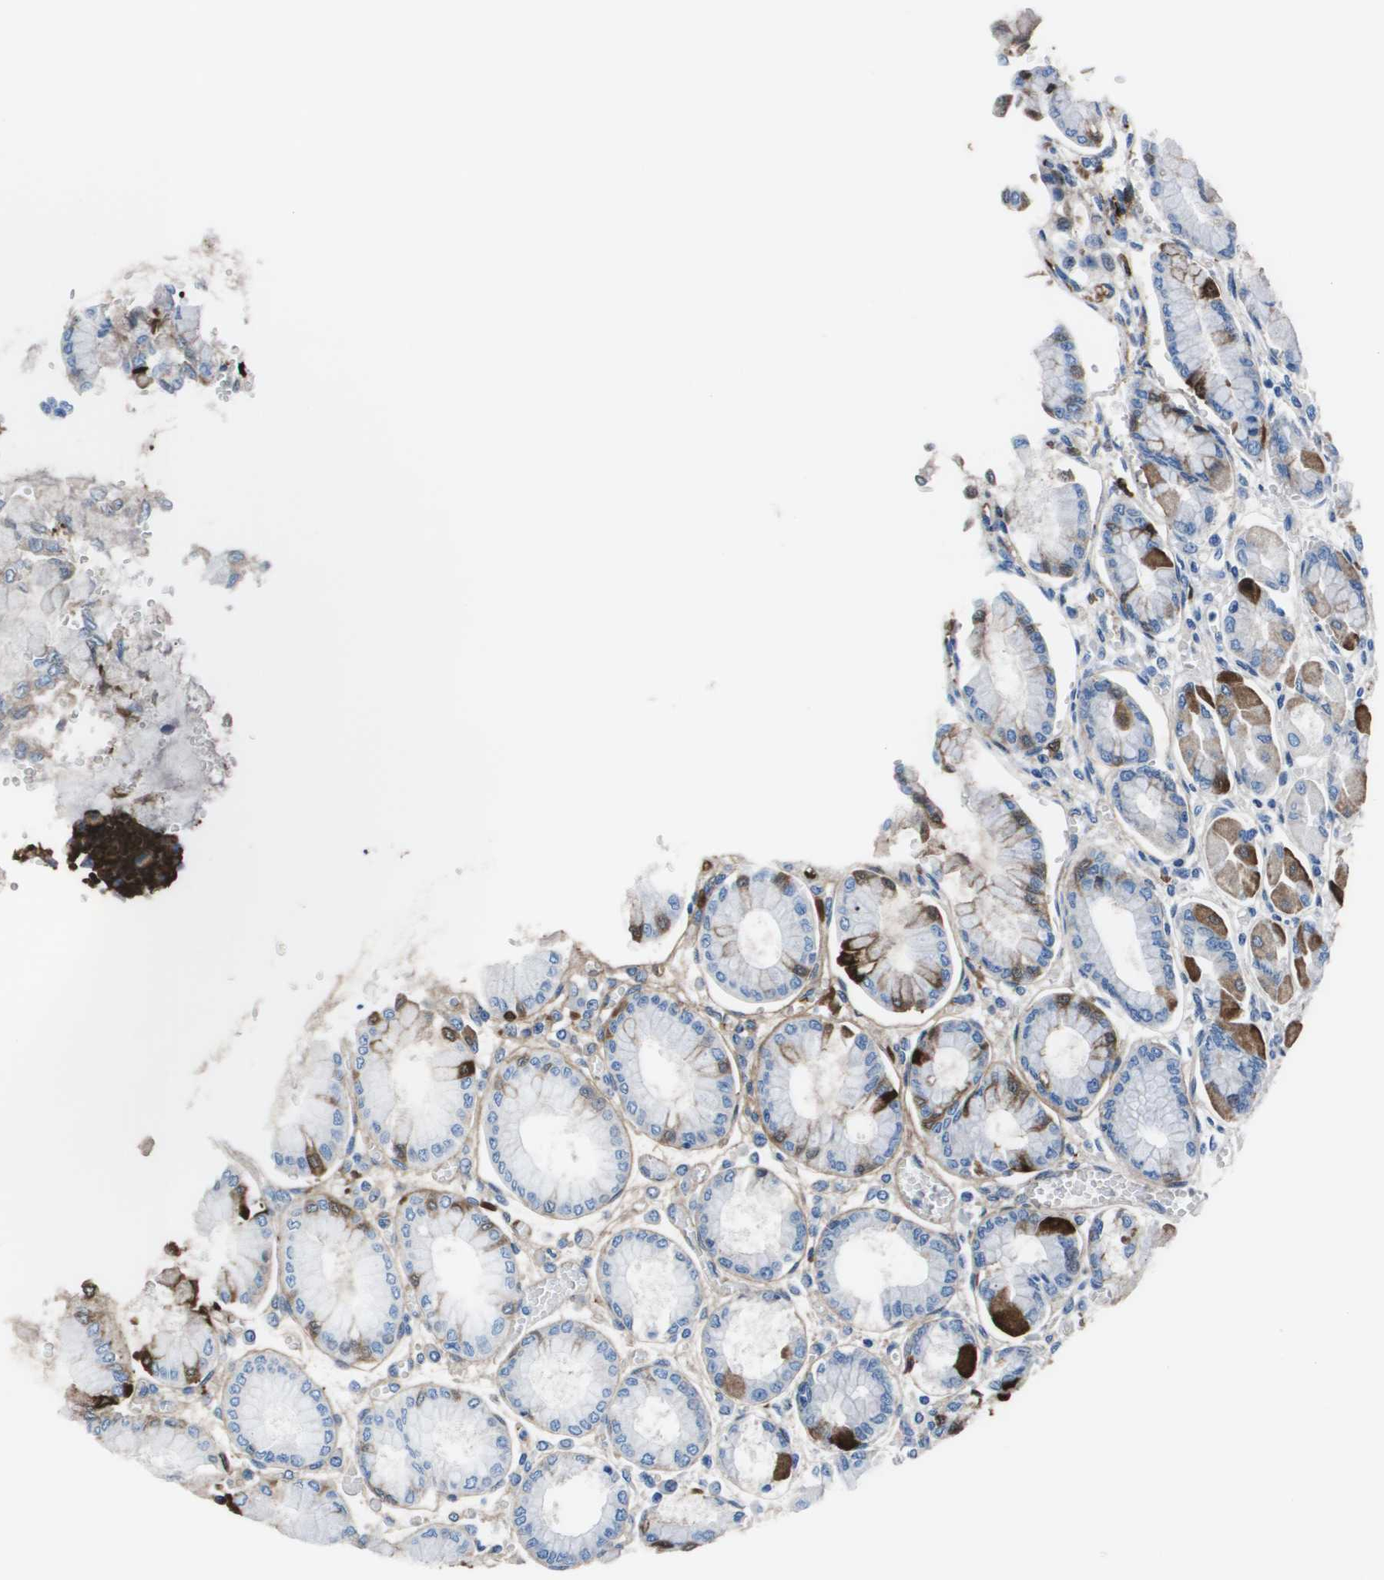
{"staining": {"intensity": "moderate", "quantity": "<25%", "location": "cytoplasmic/membranous"}, "tissue": "stomach", "cell_type": "Glandular cells", "image_type": "normal", "snomed": [{"axis": "morphology", "description": "Normal tissue, NOS"}, {"axis": "topography", "description": "Stomach, upper"}], "caption": "Moderate cytoplasmic/membranous expression for a protein is seen in about <25% of glandular cells of benign stomach using immunohistochemistry.", "gene": "VTN", "patient": {"sex": "female", "age": 56}}